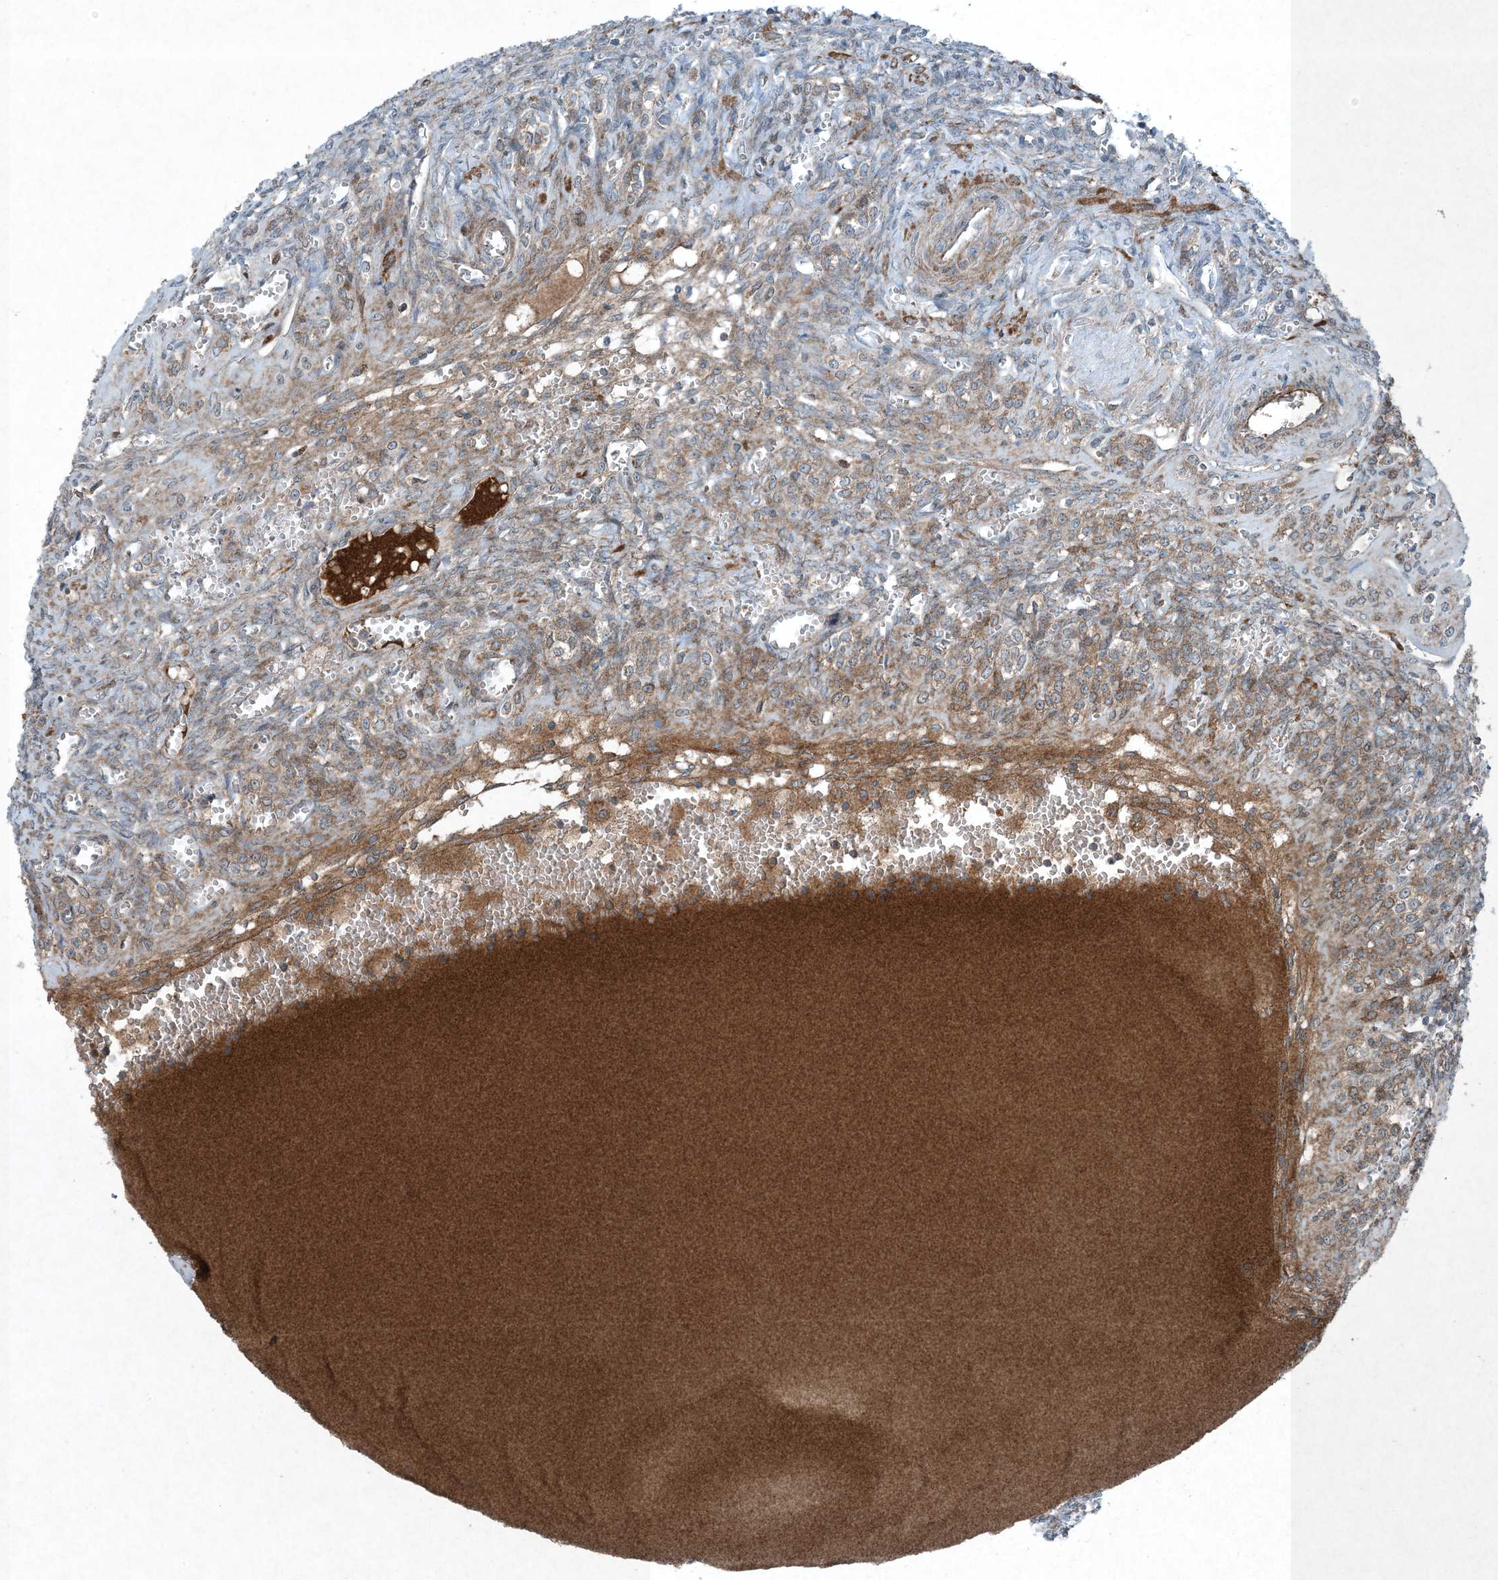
{"staining": {"intensity": "weak", "quantity": "25%-75%", "location": "cytoplasmic/membranous"}, "tissue": "ovary", "cell_type": "Ovarian stroma cells", "image_type": "normal", "snomed": [{"axis": "morphology", "description": "Normal tissue, NOS"}, {"axis": "topography", "description": "Ovary"}], "caption": "Immunohistochemistry (IHC) micrograph of unremarkable human ovary stained for a protein (brown), which exhibits low levels of weak cytoplasmic/membranous expression in about 25%-75% of ovarian stroma cells.", "gene": "APOM", "patient": {"sex": "female", "age": 41}}